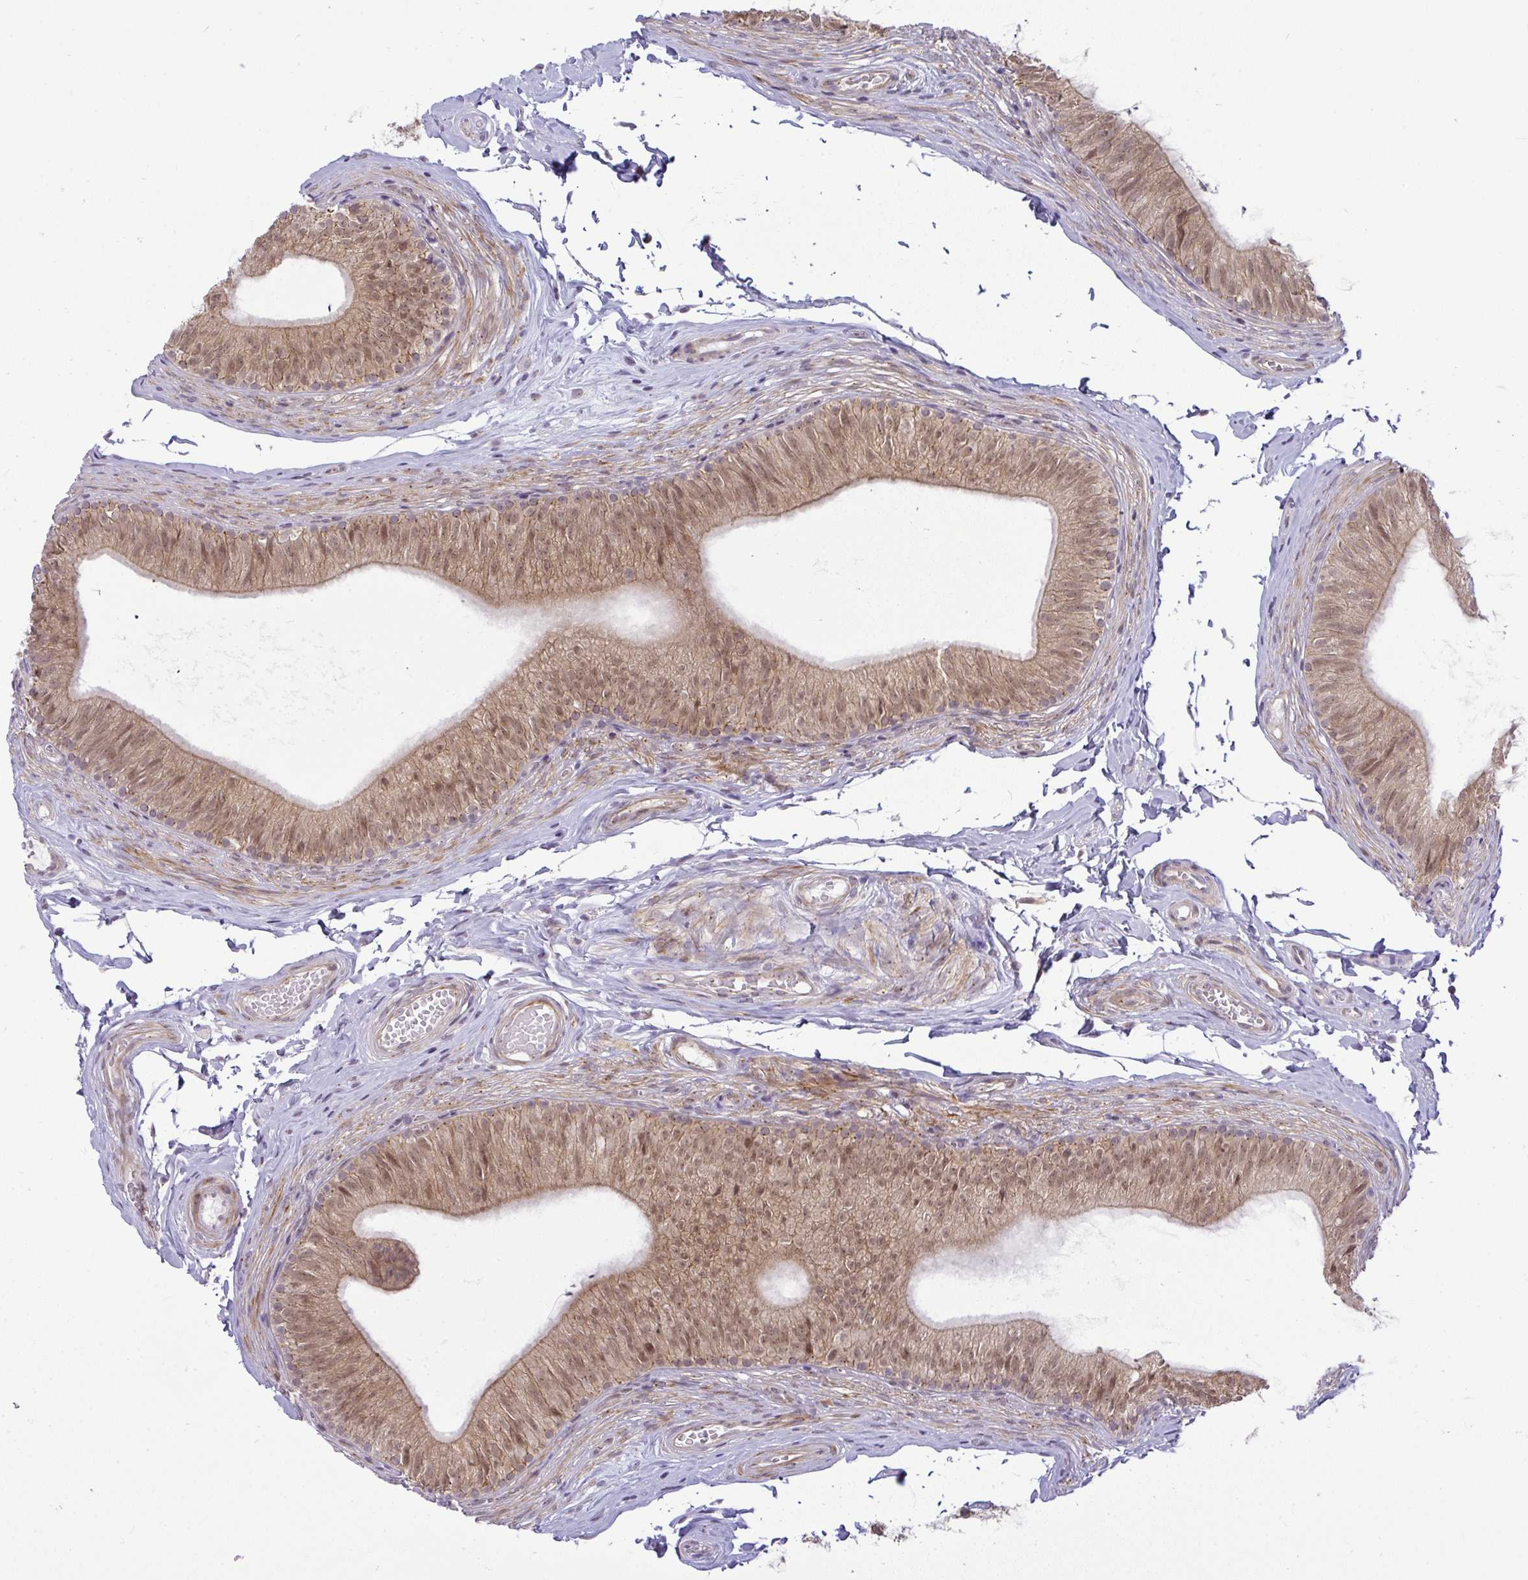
{"staining": {"intensity": "moderate", "quantity": ">75%", "location": "cytoplasmic/membranous,nuclear"}, "tissue": "epididymis", "cell_type": "Glandular cells", "image_type": "normal", "snomed": [{"axis": "morphology", "description": "Normal tissue, NOS"}, {"axis": "topography", "description": "Epididymis, spermatic cord, NOS"}, {"axis": "topography", "description": "Epididymis"}, {"axis": "topography", "description": "Peripheral nerve tissue"}], "caption": "Benign epididymis exhibits moderate cytoplasmic/membranous,nuclear expression in approximately >75% of glandular cells The protein of interest is stained brown, and the nuclei are stained in blue (DAB (3,3'-diaminobenzidine) IHC with brightfield microscopy, high magnification)..", "gene": "DZIP1", "patient": {"sex": "male", "age": 29}}